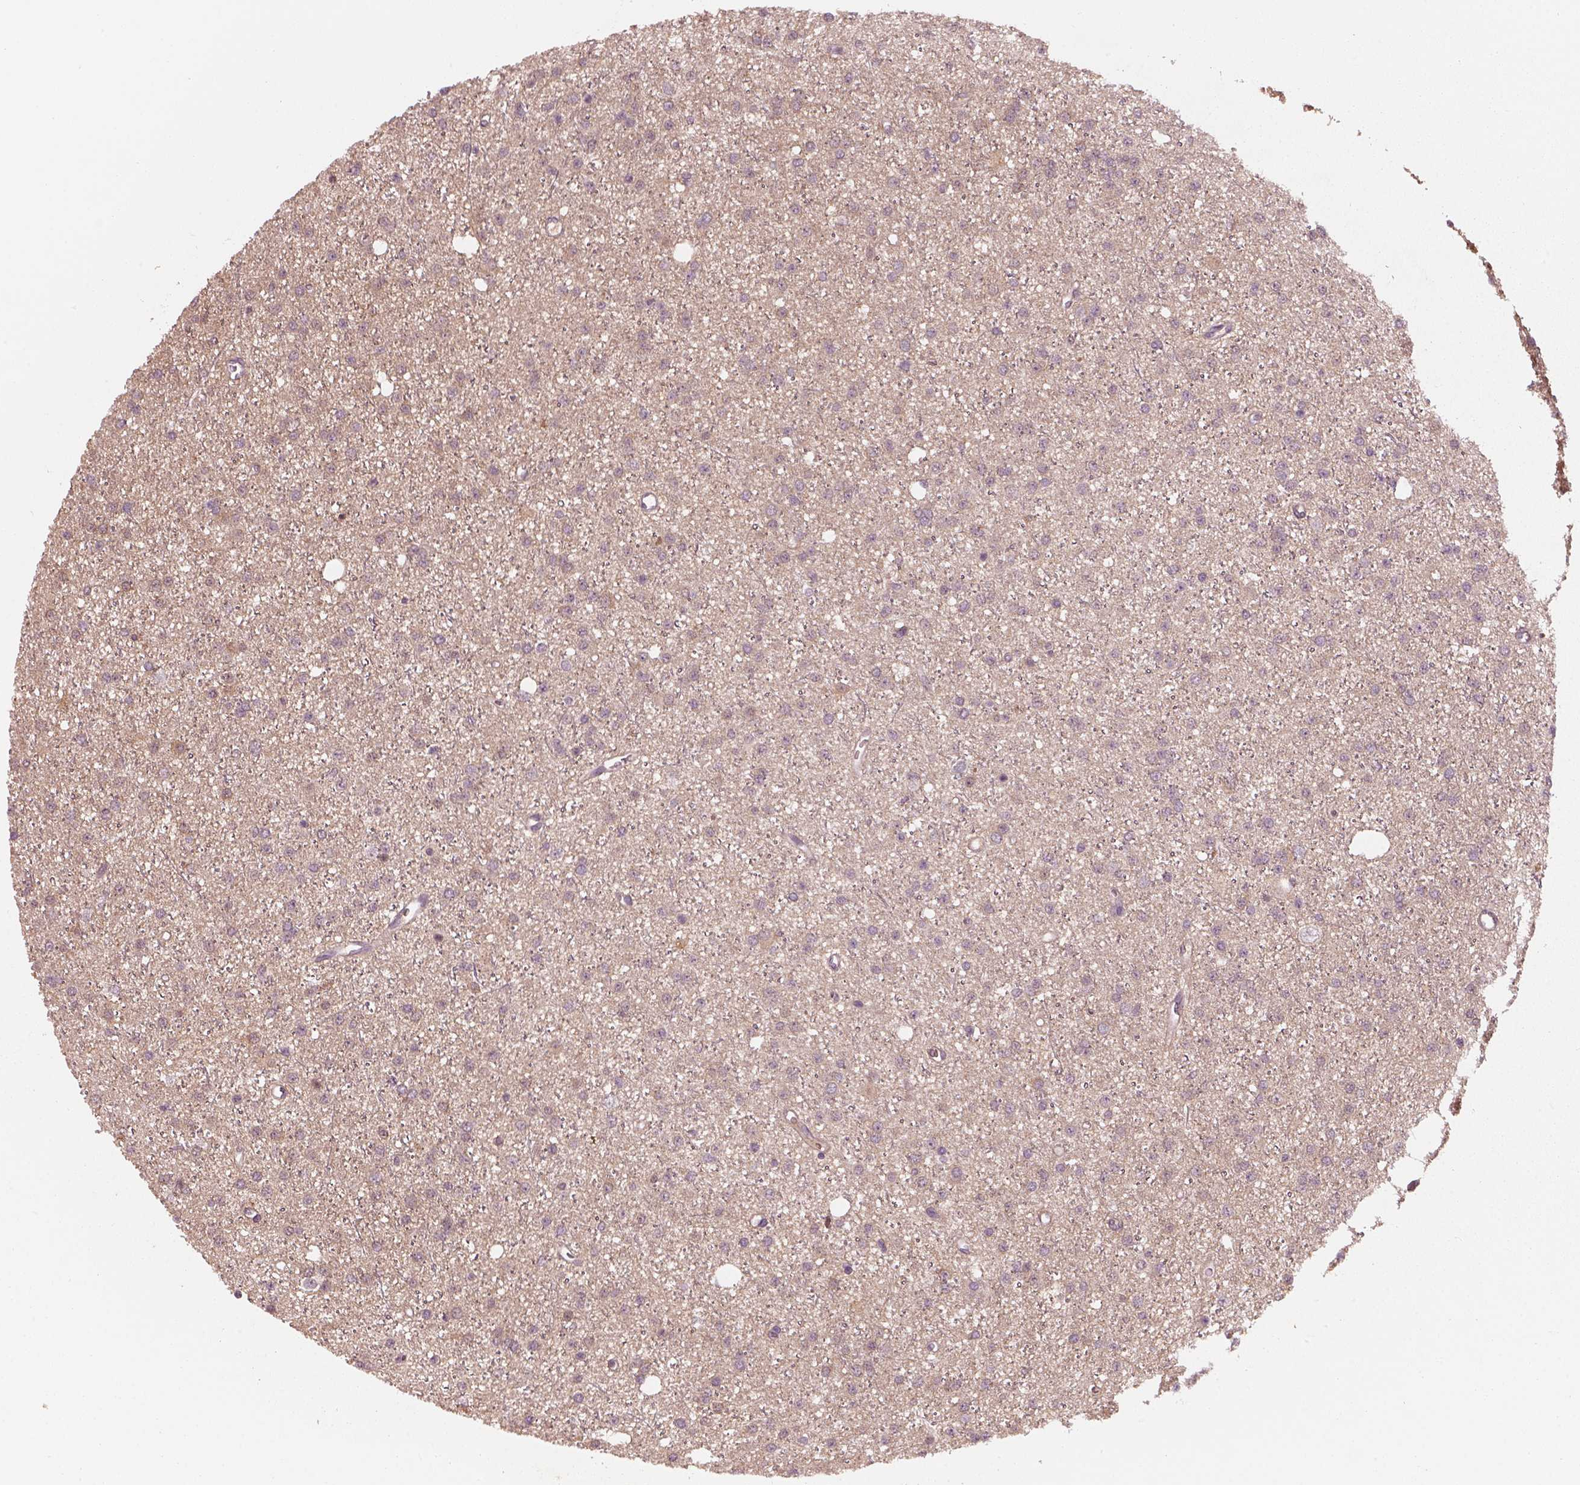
{"staining": {"intensity": "weak", "quantity": "<25%", "location": "cytoplasmic/membranous"}, "tissue": "glioma", "cell_type": "Tumor cells", "image_type": "cancer", "snomed": [{"axis": "morphology", "description": "Glioma, malignant, Low grade"}, {"axis": "topography", "description": "Brain"}], "caption": "Glioma was stained to show a protein in brown. There is no significant positivity in tumor cells. (Brightfield microscopy of DAB immunohistochemistry (IHC) at high magnification).", "gene": "GDNF", "patient": {"sex": "male", "age": 27}}